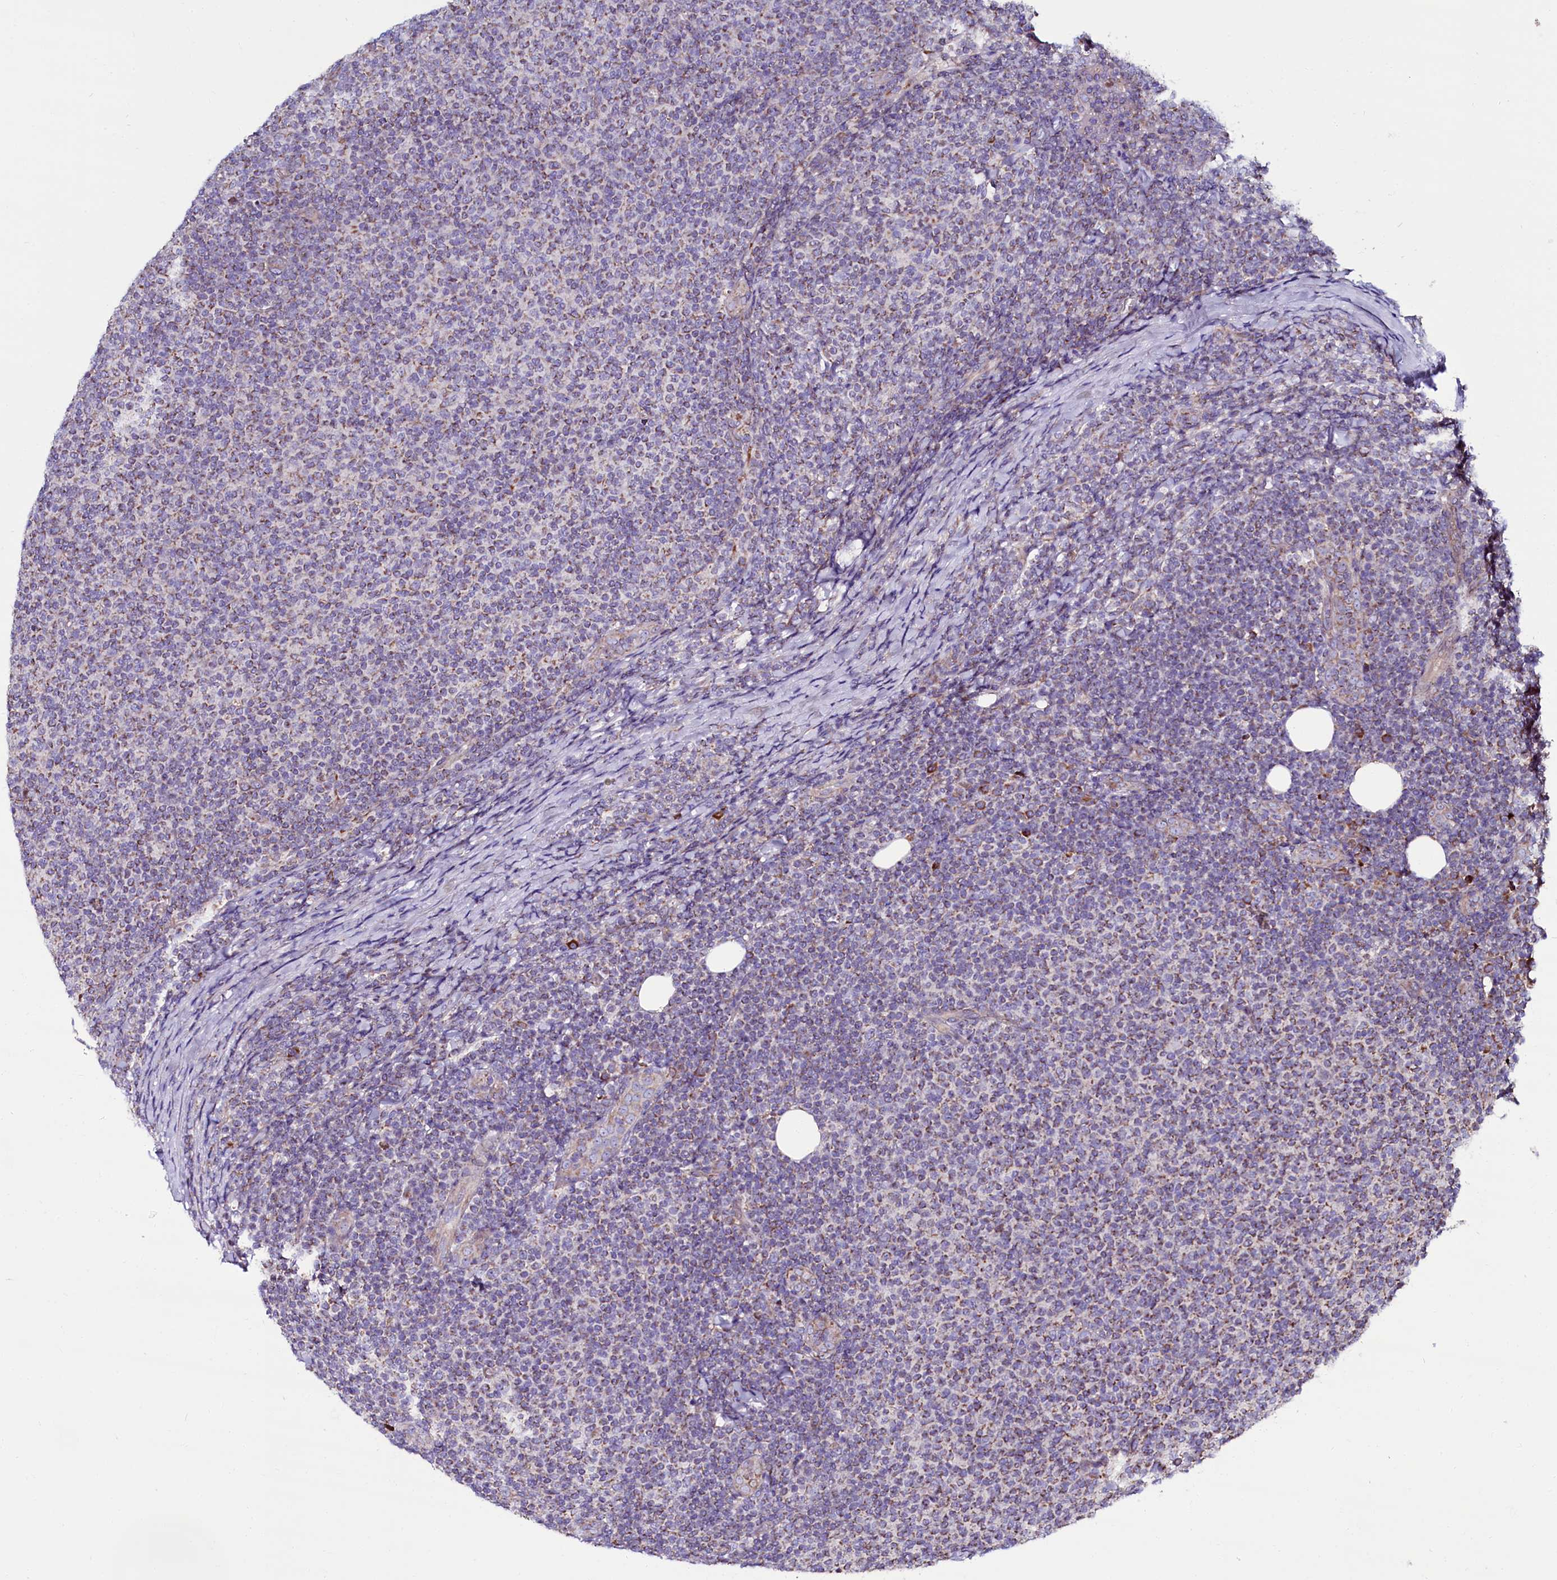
{"staining": {"intensity": "weak", "quantity": "25%-75%", "location": "cytoplasmic/membranous"}, "tissue": "lymphoma", "cell_type": "Tumor cells", "image_type": "cancer", "snomed": [{"axis": "morphology", "description": "Malignant lymphoma, non-Hodgkin's type, Low grade"}, {"axis": "topography", "description": "Lymph node"}], "caption": "Weak cytoplasmic/membranous expression for a protein is present in about 25%-75% of tumor cells of lymphoma using immunohistochemistry (IHC).", "gene": "ZSWIM1", "patient": {"sex": "male", "age": 66}}